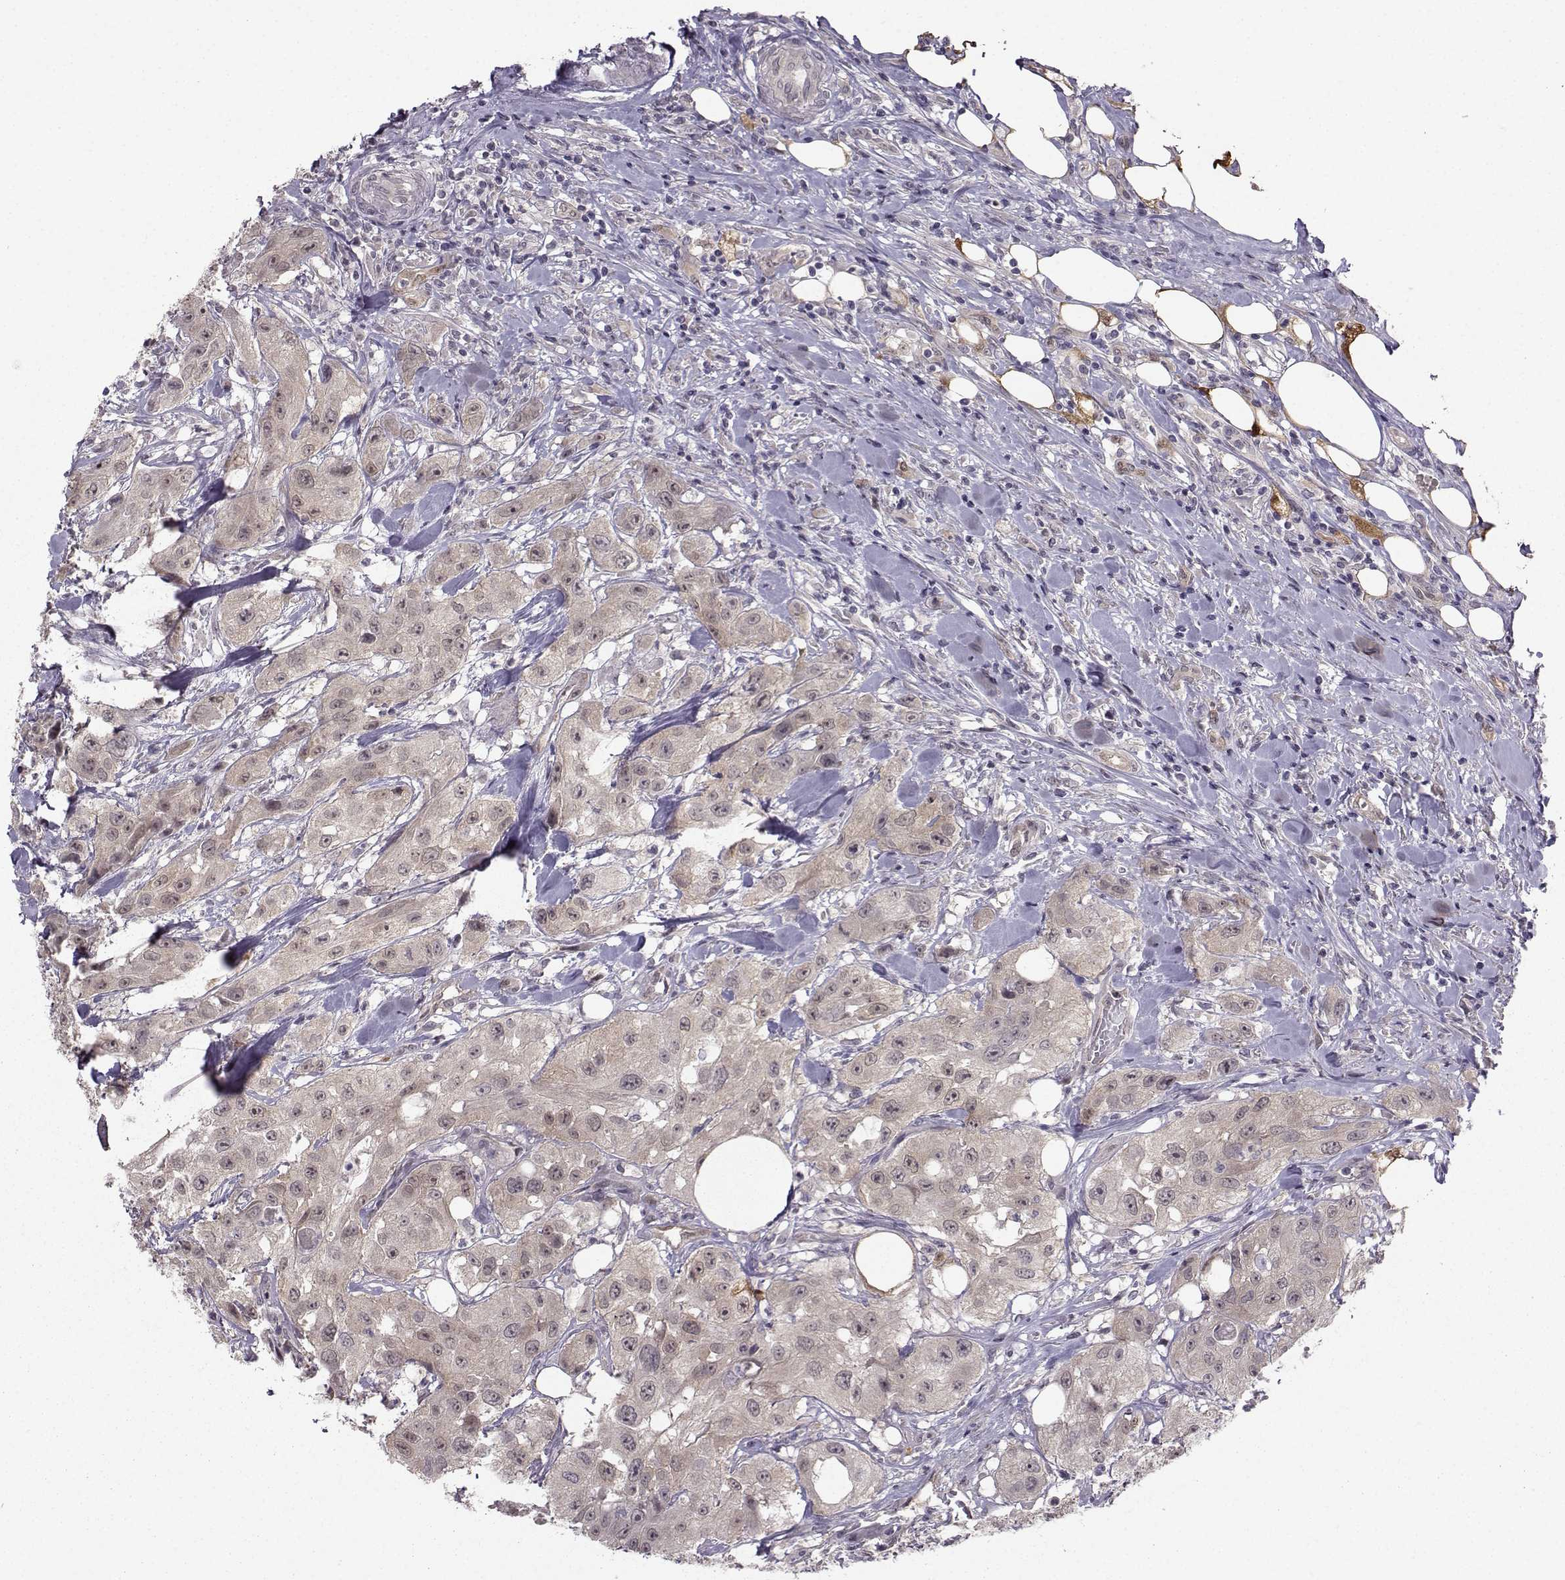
{"staining": {"intensity": "weak", "quantity": ">75%", "location": "cytoplasmic/membranous"}, "tissue": "urothelial cancer", "cell_type": "Tumor cells", "image_type": "cancer", "snomed": [{"axis": "morphology", "description": "Urothelial carcinoma, High grade"}, {"axis": "topography", "description": "Urinary bladder"}], "caption": "Protein staining reveals weak cytoplasmic/membranous staining in about >75% of tumor cells in urothelial carcinoma (high-grade).", "gene": "NQO1", "patient": {"sex": "male", "age": 79}}